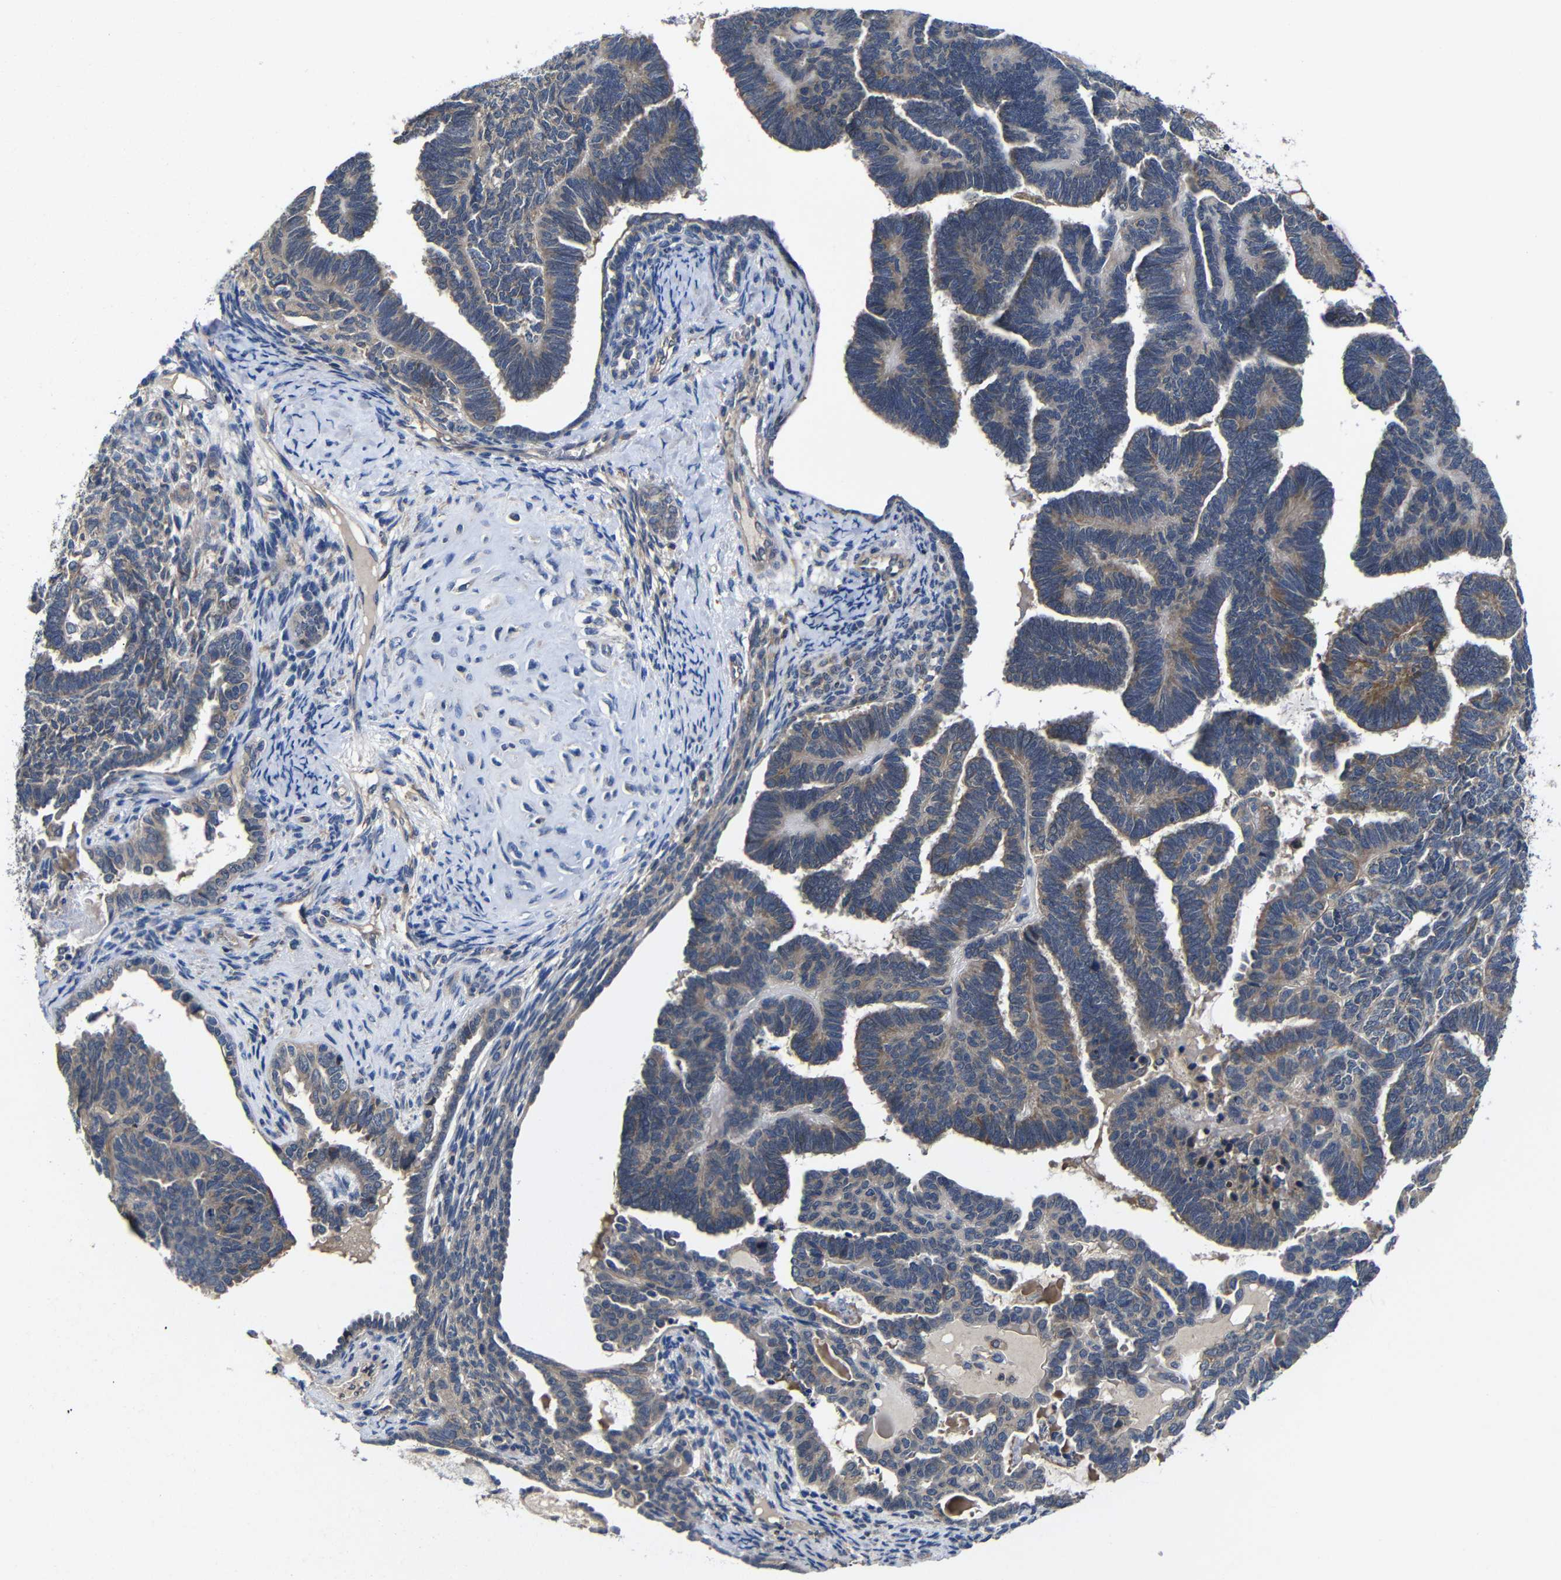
{"staining": {"intensity": "moderate", "quantity": "25%-75%", "location": "cytoplasmic/membranous"}, "tissue": "endometrial cancer", "cell_type": "Tumor cells", "image_type": "cancer", "snomed": [{"axis": "morphology", "description": "Neoplasm, malignant, NOS"}, {"axis": "topography", "description": "Endometrium"}], "caption": "Immunohistochemistry image of human endometrial malignant neoplasm stained for a protein (brown), which reveals medium levels of moderate cytoplasmic/membranous positivity in approximately 25%-75% of tumor cells.", "gene": "LPAR5", "patient": {"sex": "female", "age": 74}}